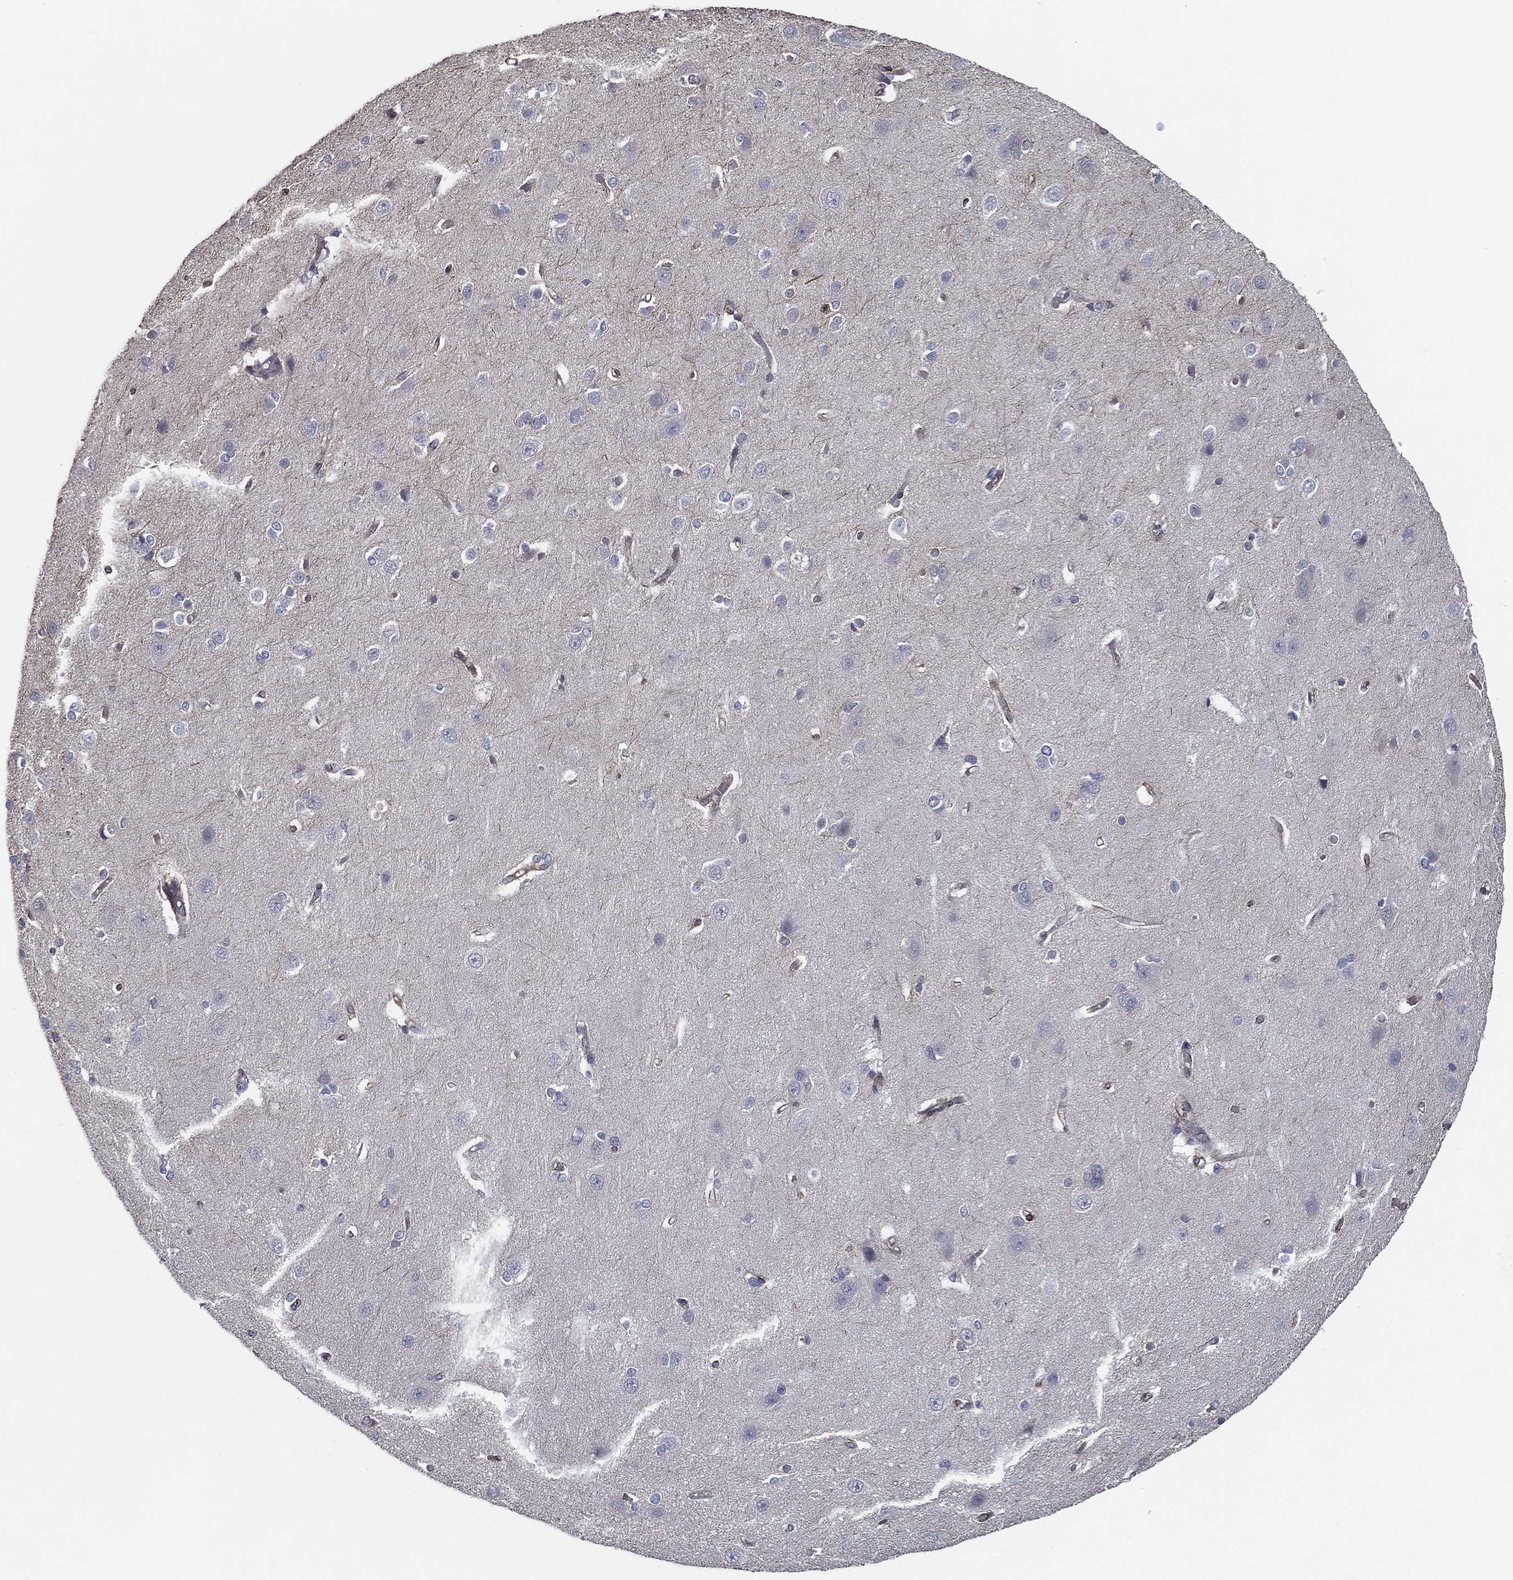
{"staining": {"intensity": "moderate", "quantity": "<25%", "location": "cytoplasmic/membranous"}, "tissue": "cerebral cortex", "cell_type": "Endothelial cells", "image_type": "normal", "snomed": [{"axis": "morphology", "description": "Normal tissue, NOS"}, {"axis": "topography", "description": "Cerebral cortex"}], "caption": "Endothelial cells demonstrate moderate cytoplasmic/membranous positivity in approximately <25% of cells in benign cerebral cortex. (DAB IHC with brightfield microscopy, high magnification).", "gene": "LRRC56", "patient": {"sex": "male", "age": 37}}